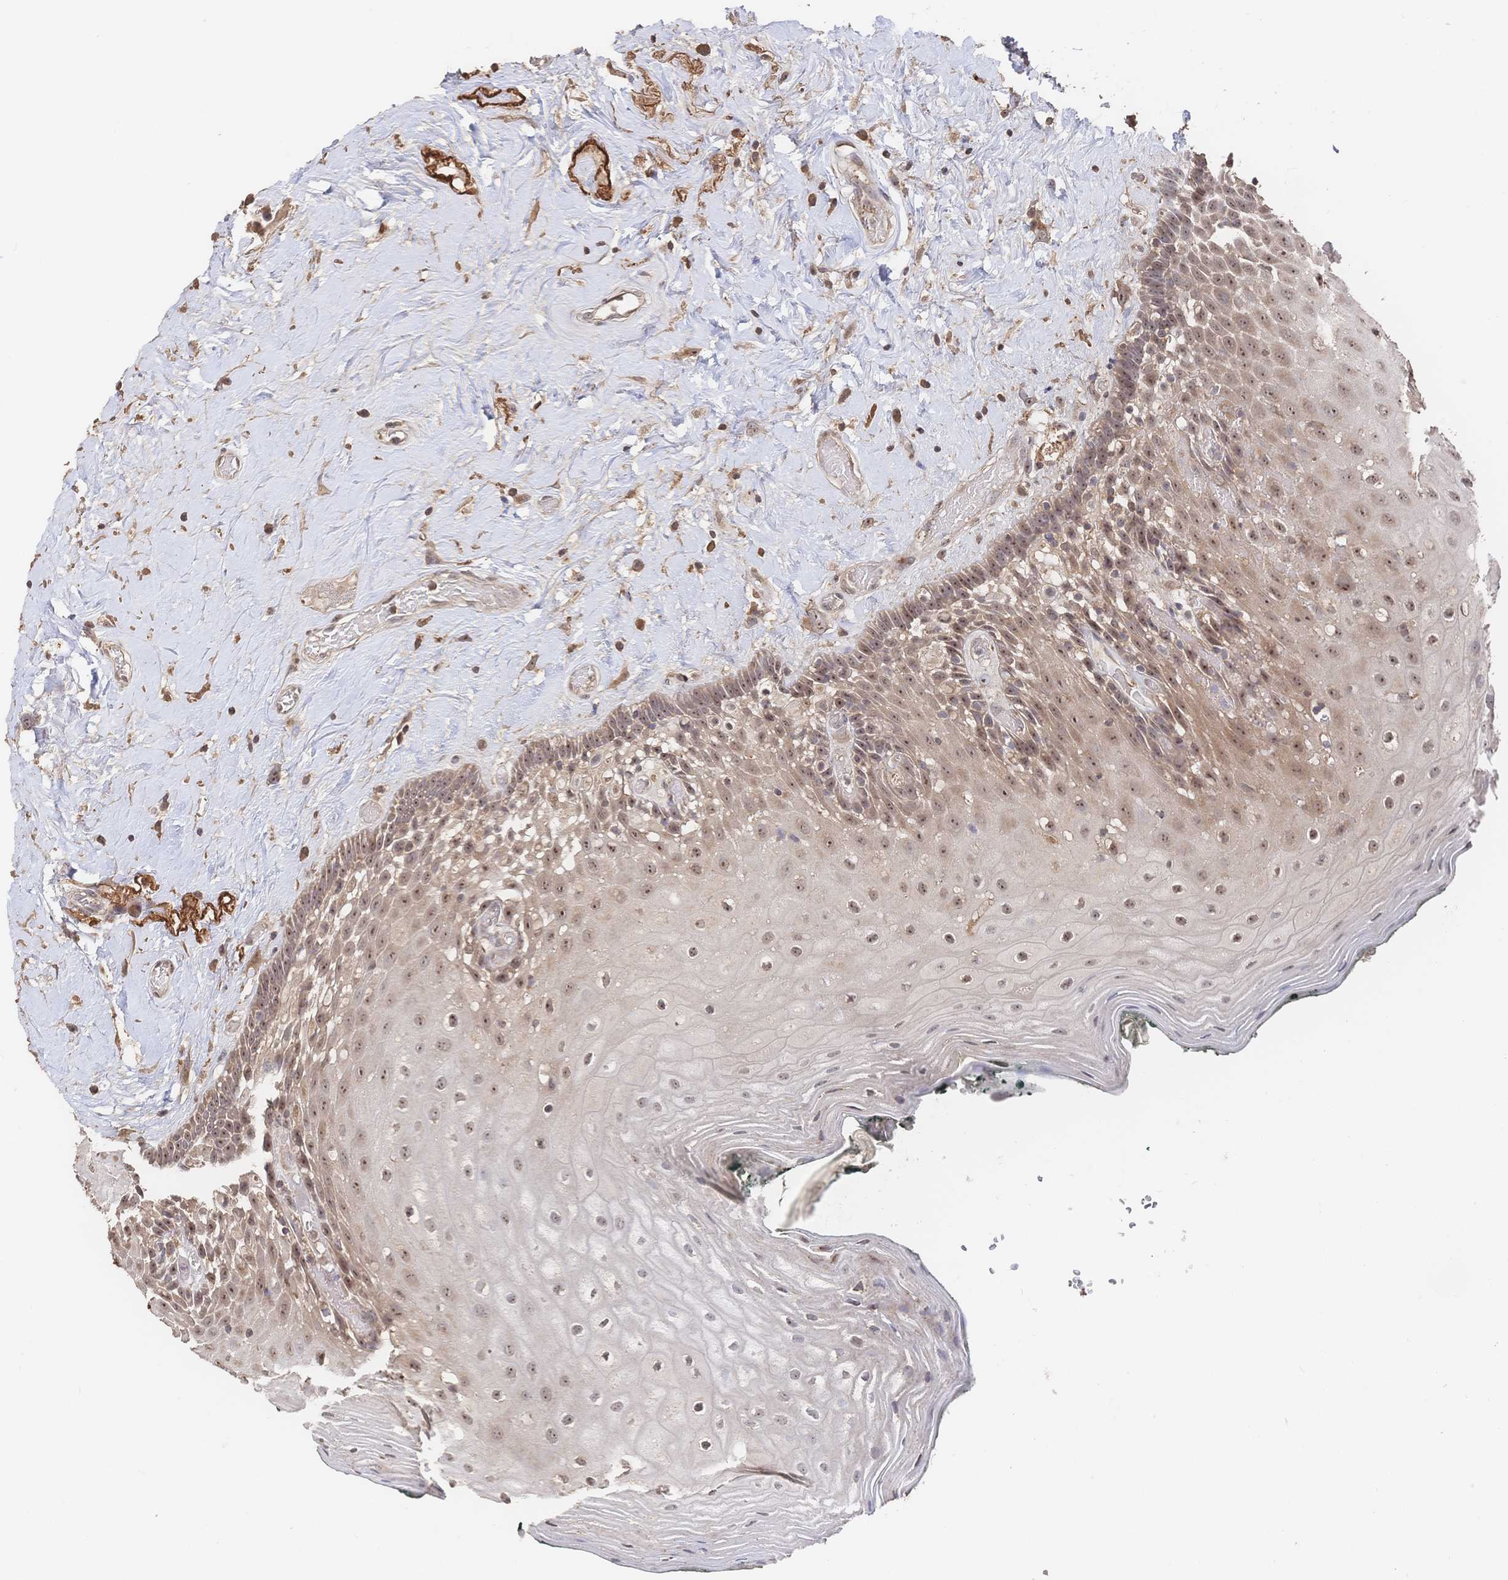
{"staining": {"intensity": "moderate", "quantity": ">75%", "location": "cytoplasmic/membranous,nuclear"}, "tissue": "oral mucosa", "cell_type": "Squamous epithelial cells", "image_type": "normal", "snomed": [{"axis": "morphology", "description": "Normal tissue, NOS"}, {"axis": "morphology", "description": "Squamous cell carcinoma, NOS"}, {"axis": "topography", "description": "Oral tissue"}, {"axis": "topography", "description": "Head-Neck"}], "caption": "A histopathology image showing moderate cytoplasmic/membranous,nuclear positivity in approximately >75% of squamous epithelial cells in benign oral mucosa, as visualized by brown immunohistochemical staining.", "gene": "DNAJA4", "patient": {"sex": "male", "age": 64}}